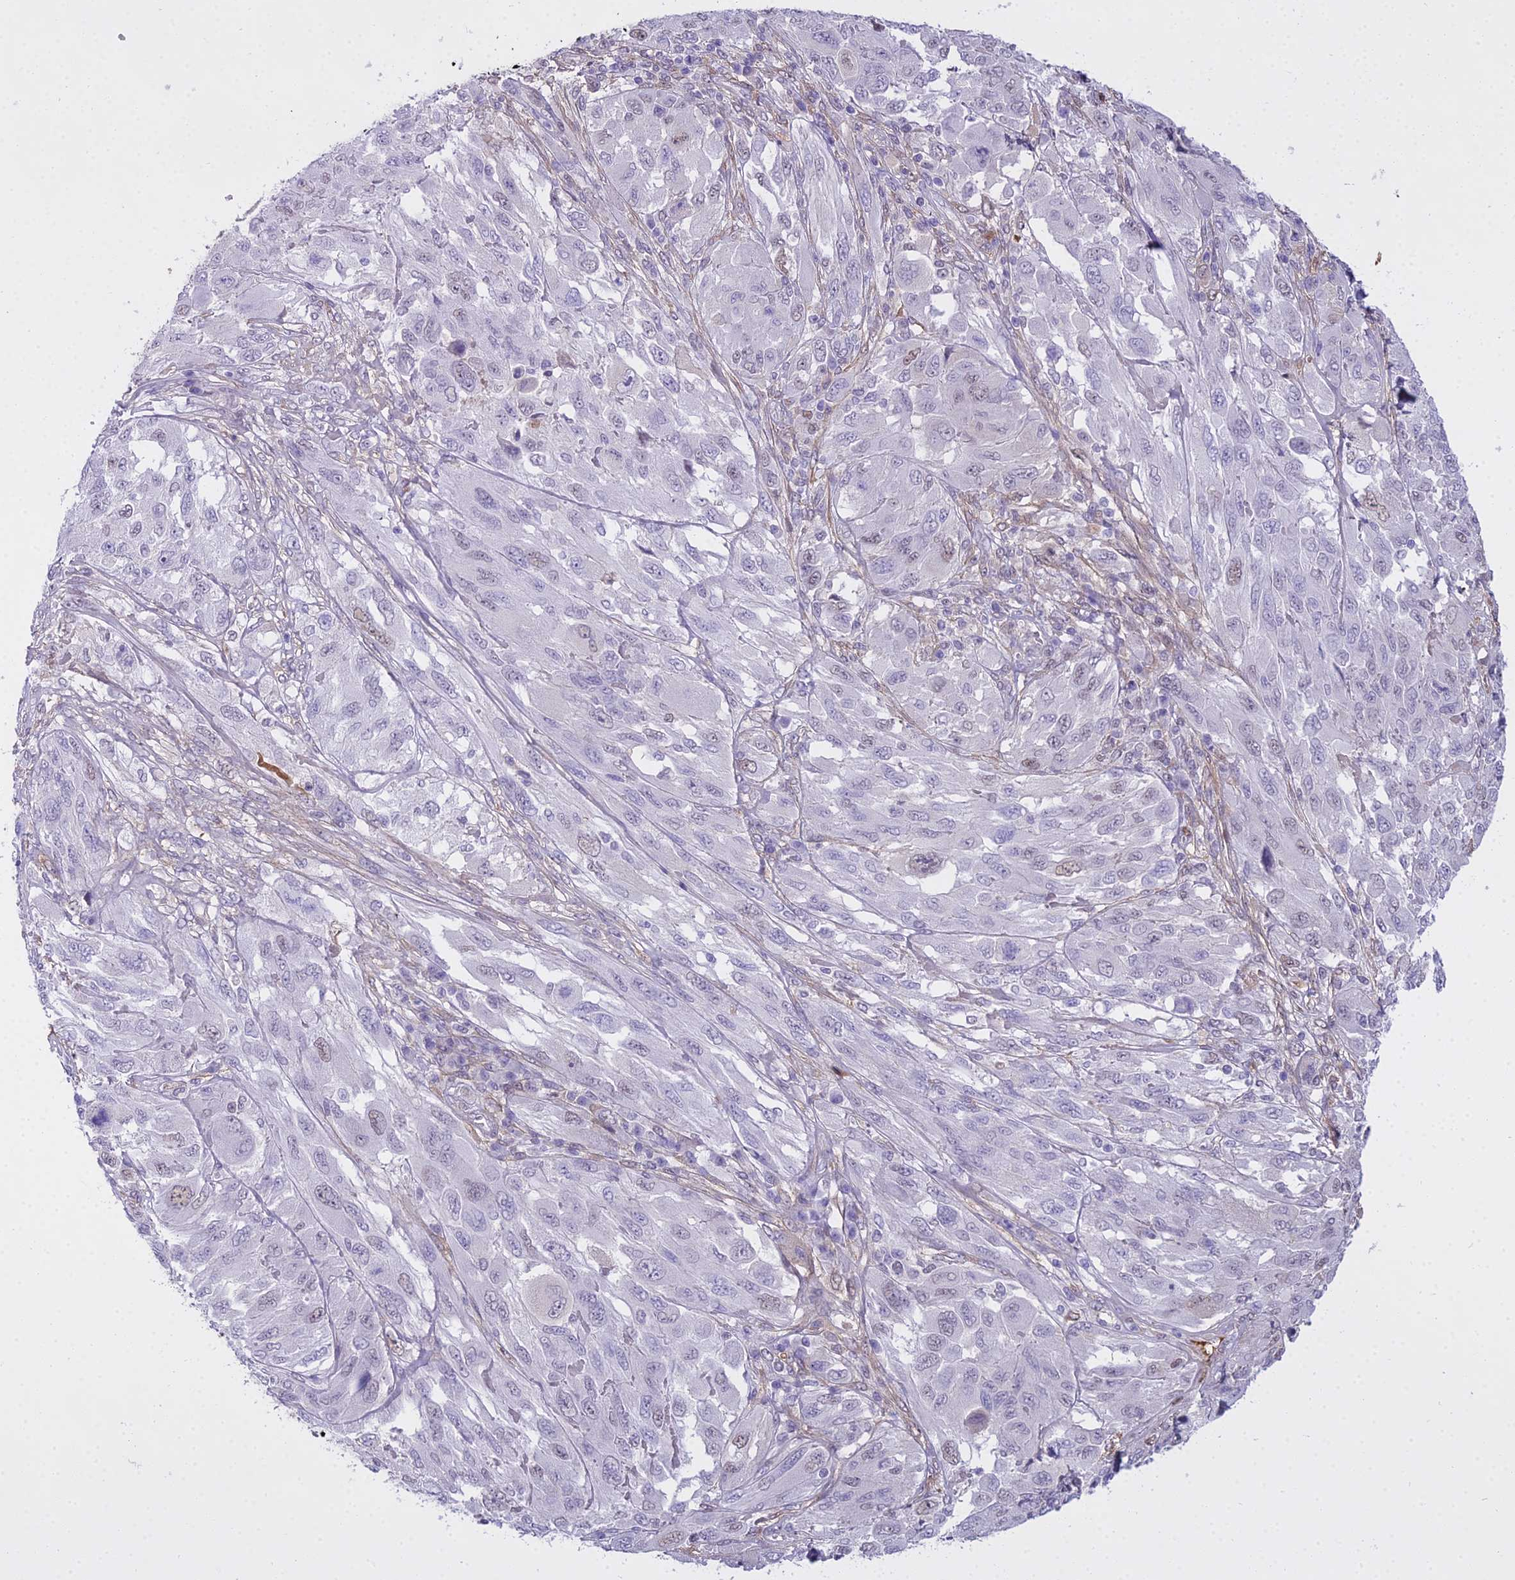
{"staining": {"intensity": "weak", "quantity": "<25%", "location": "nuclear"}, "tissue": "melanoma", "cell_type": "Tumor cells", "image_type": "cancer", "snomed": [{"axis": "morphology", "description": "Malignant melanoma, NOS"}, {"axis": "topography", "description": "Skin"}], "caption": "An immunohistochemistry image of malignant melanoma is shown. There is no staining in tumor cells of malignant melanoma.", "gene": "MAT2A", "patient": {"sex": "female", "age": 91}}